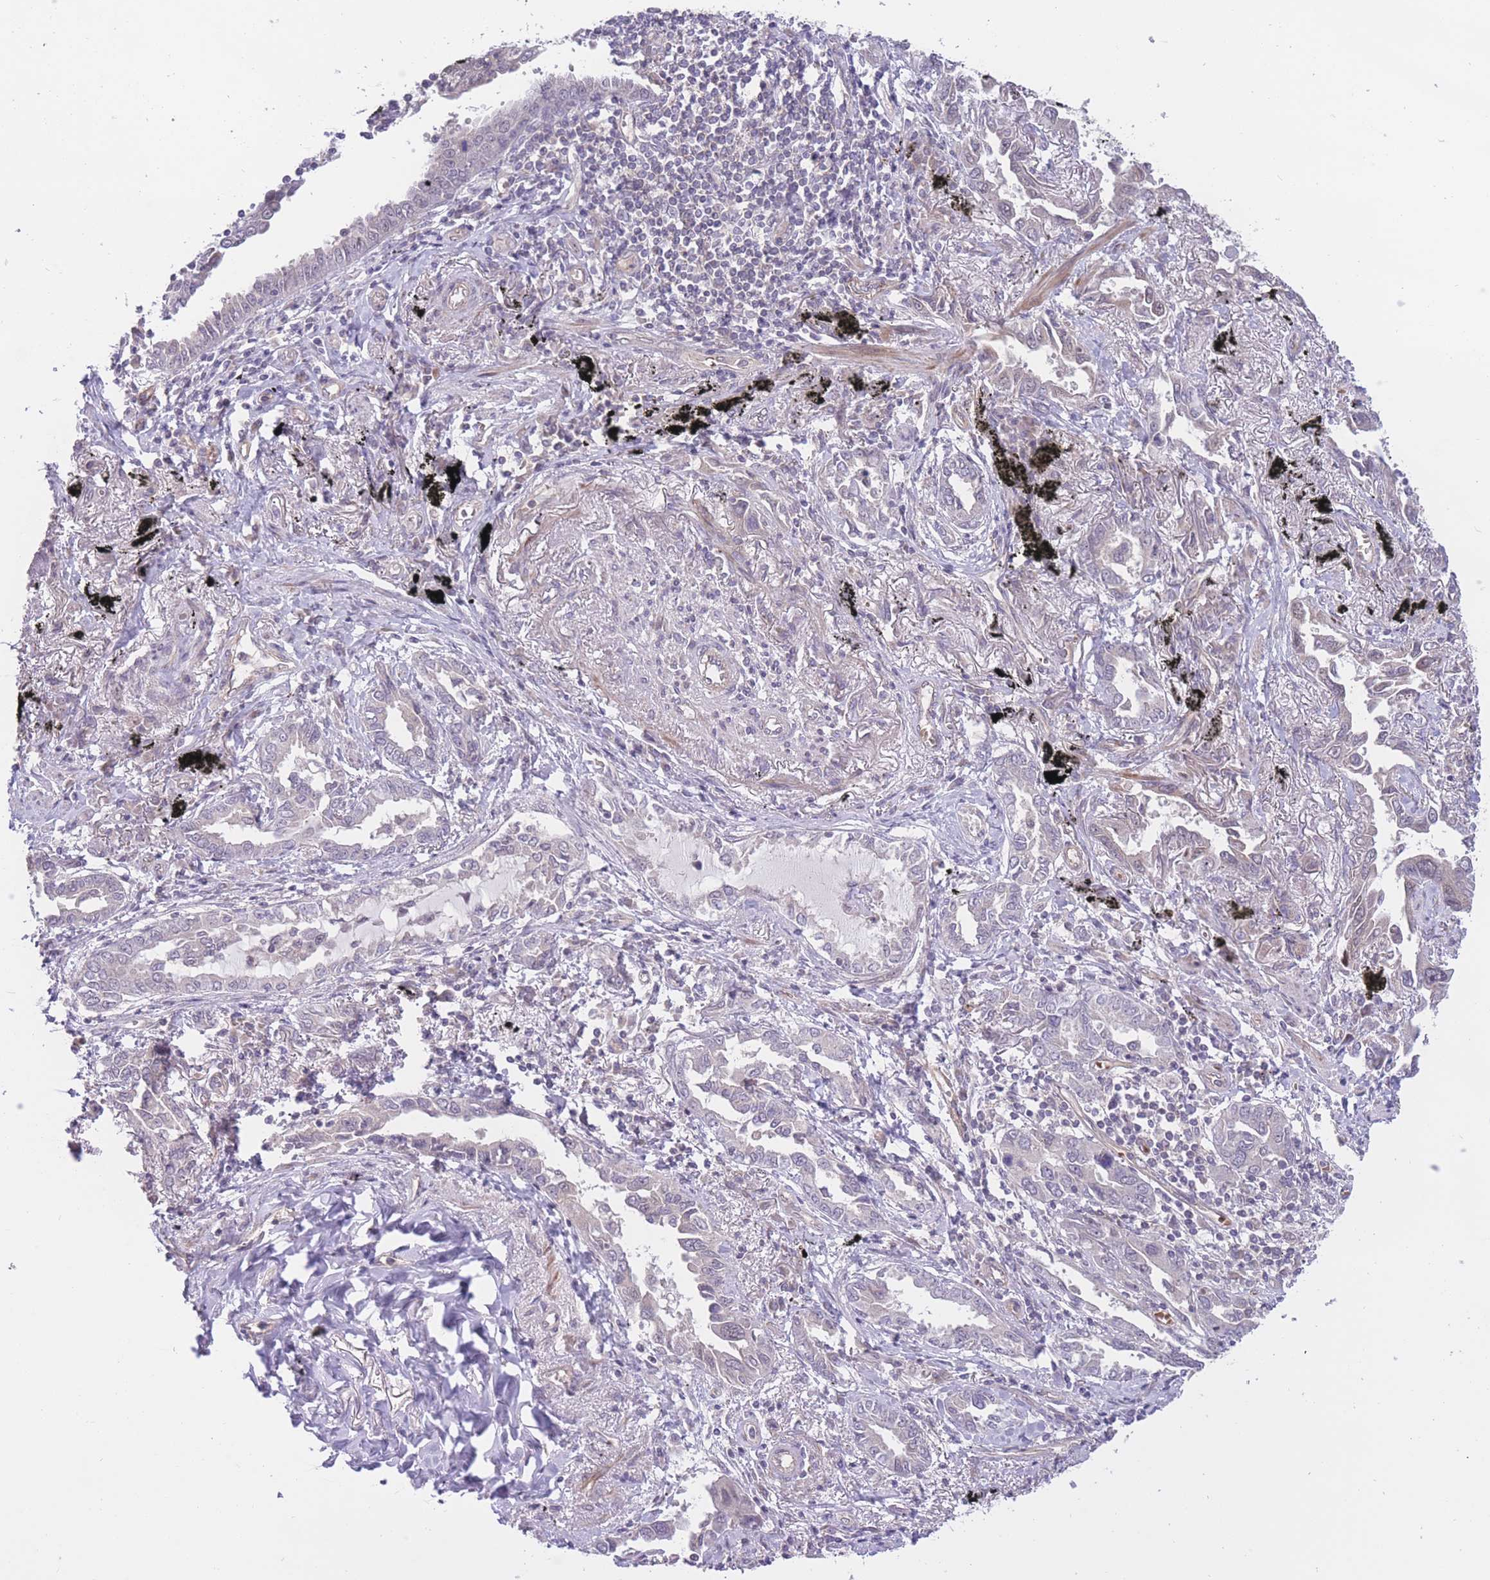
{"staining": {"intensity": "negative", "quantity": "none", "location": "none"}, "tissue": "lung cancer", "cell_type": "Tumor cells", "image_type": "cancer", "snomed": [{"axis": "morphology", "description": "Adenocarcinoma, NOS"}, {"axis": "topography", "description": "Lung"}], "caption": "Immunohistochemistry micrograph of adenocarcinoma (lung) stained for a protein (brown), which exhibits no expression in tumor cells.", "gene": "FUT5", "patient": {"sex": "male", "age": 67}}